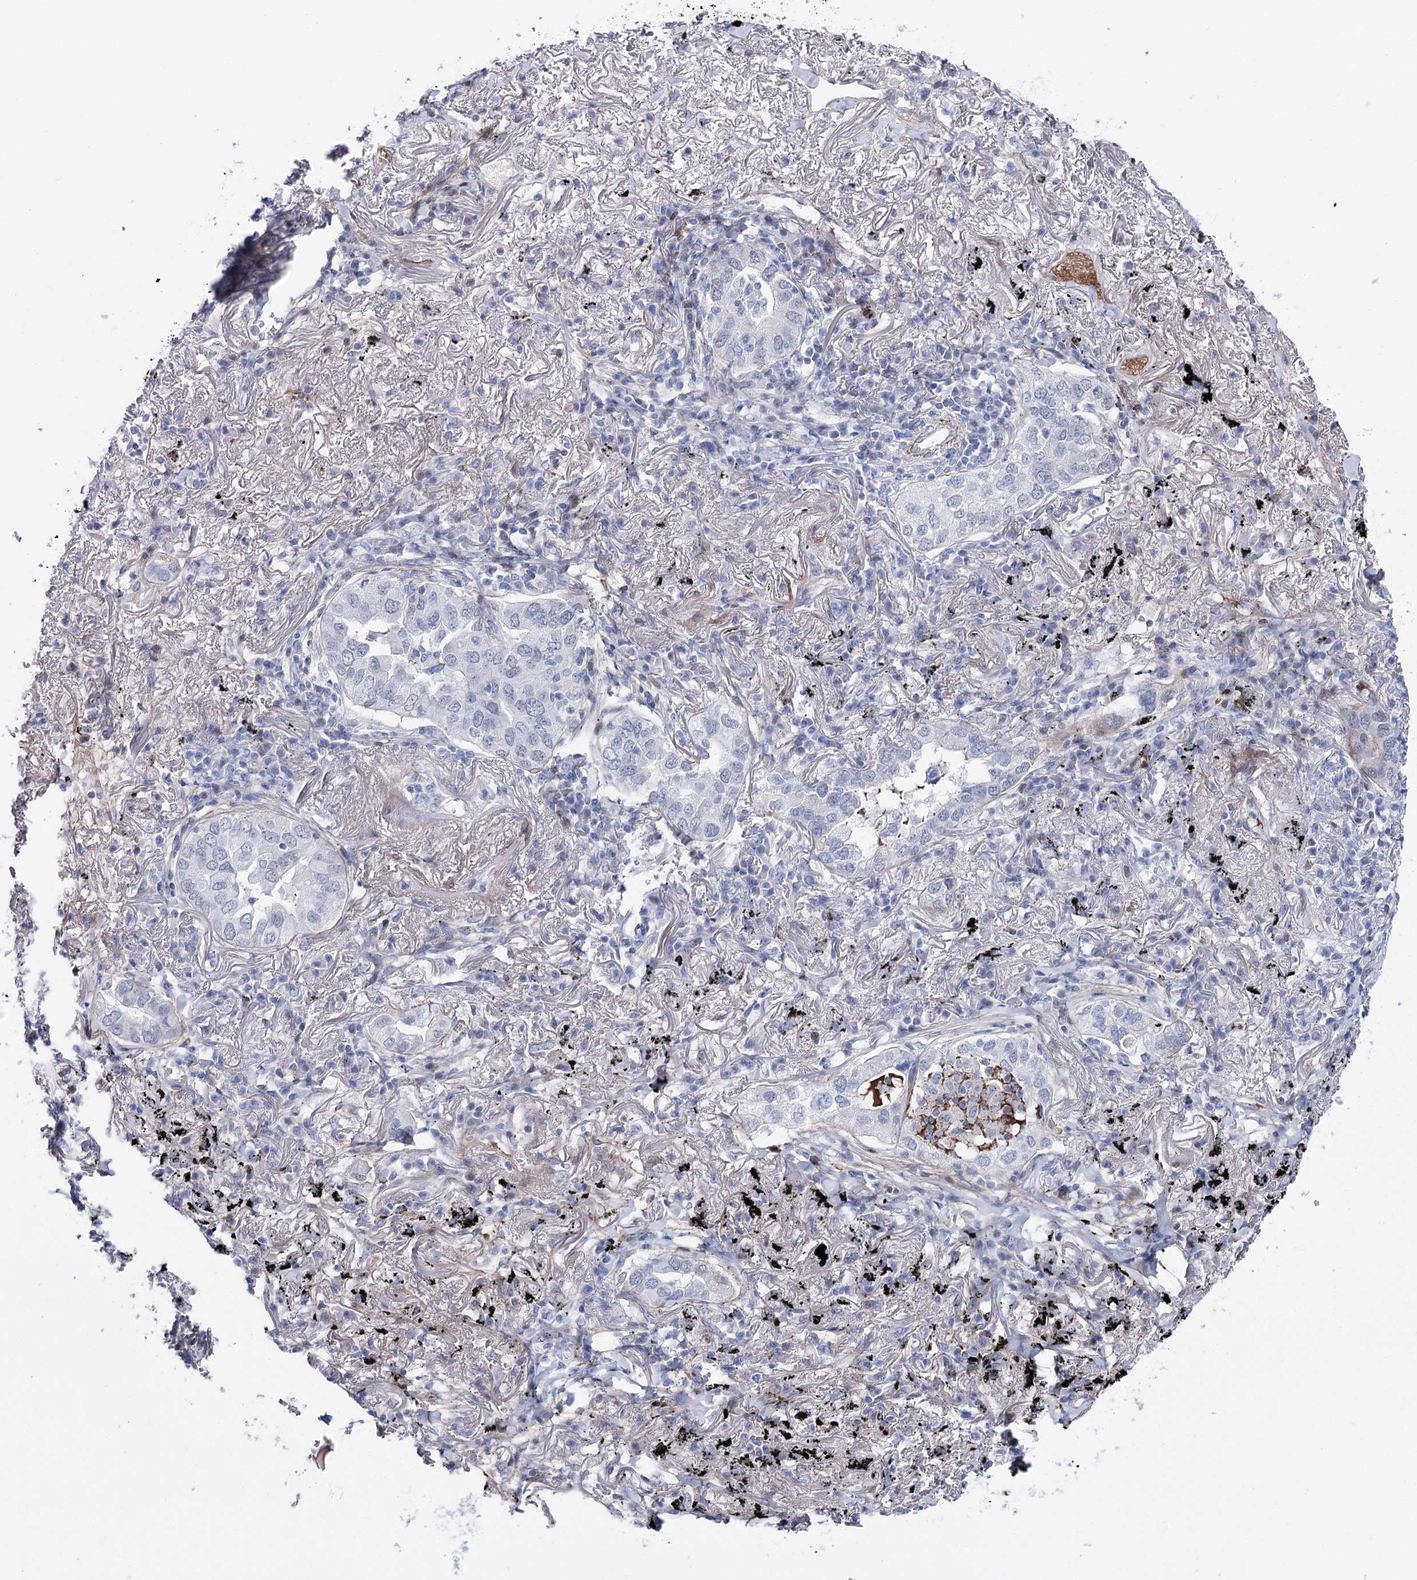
{"staining": {"intensity": "negative", "quantity": "none", "location": "none"}, "tissue": "lung cancer", "cell_type": "Tumor cells", "image_type": "cancer", "snomed": [{"axis": "morphology", "description": "Adenocarcinoma, NOS"}, {"axis": "topography", "description": "Lung"}], "caption": "Immunohistochemistry of human lung adenocarcinoma exhibits no staining in tumor cells. The staining was performed using DAB to visualize the protein expression in brown, while the nuclei were stained in blue with hematoxylin (Magnification: 20x).", "gene": "ANKRD23", "patient": {"sex": "male", "age": 65}}